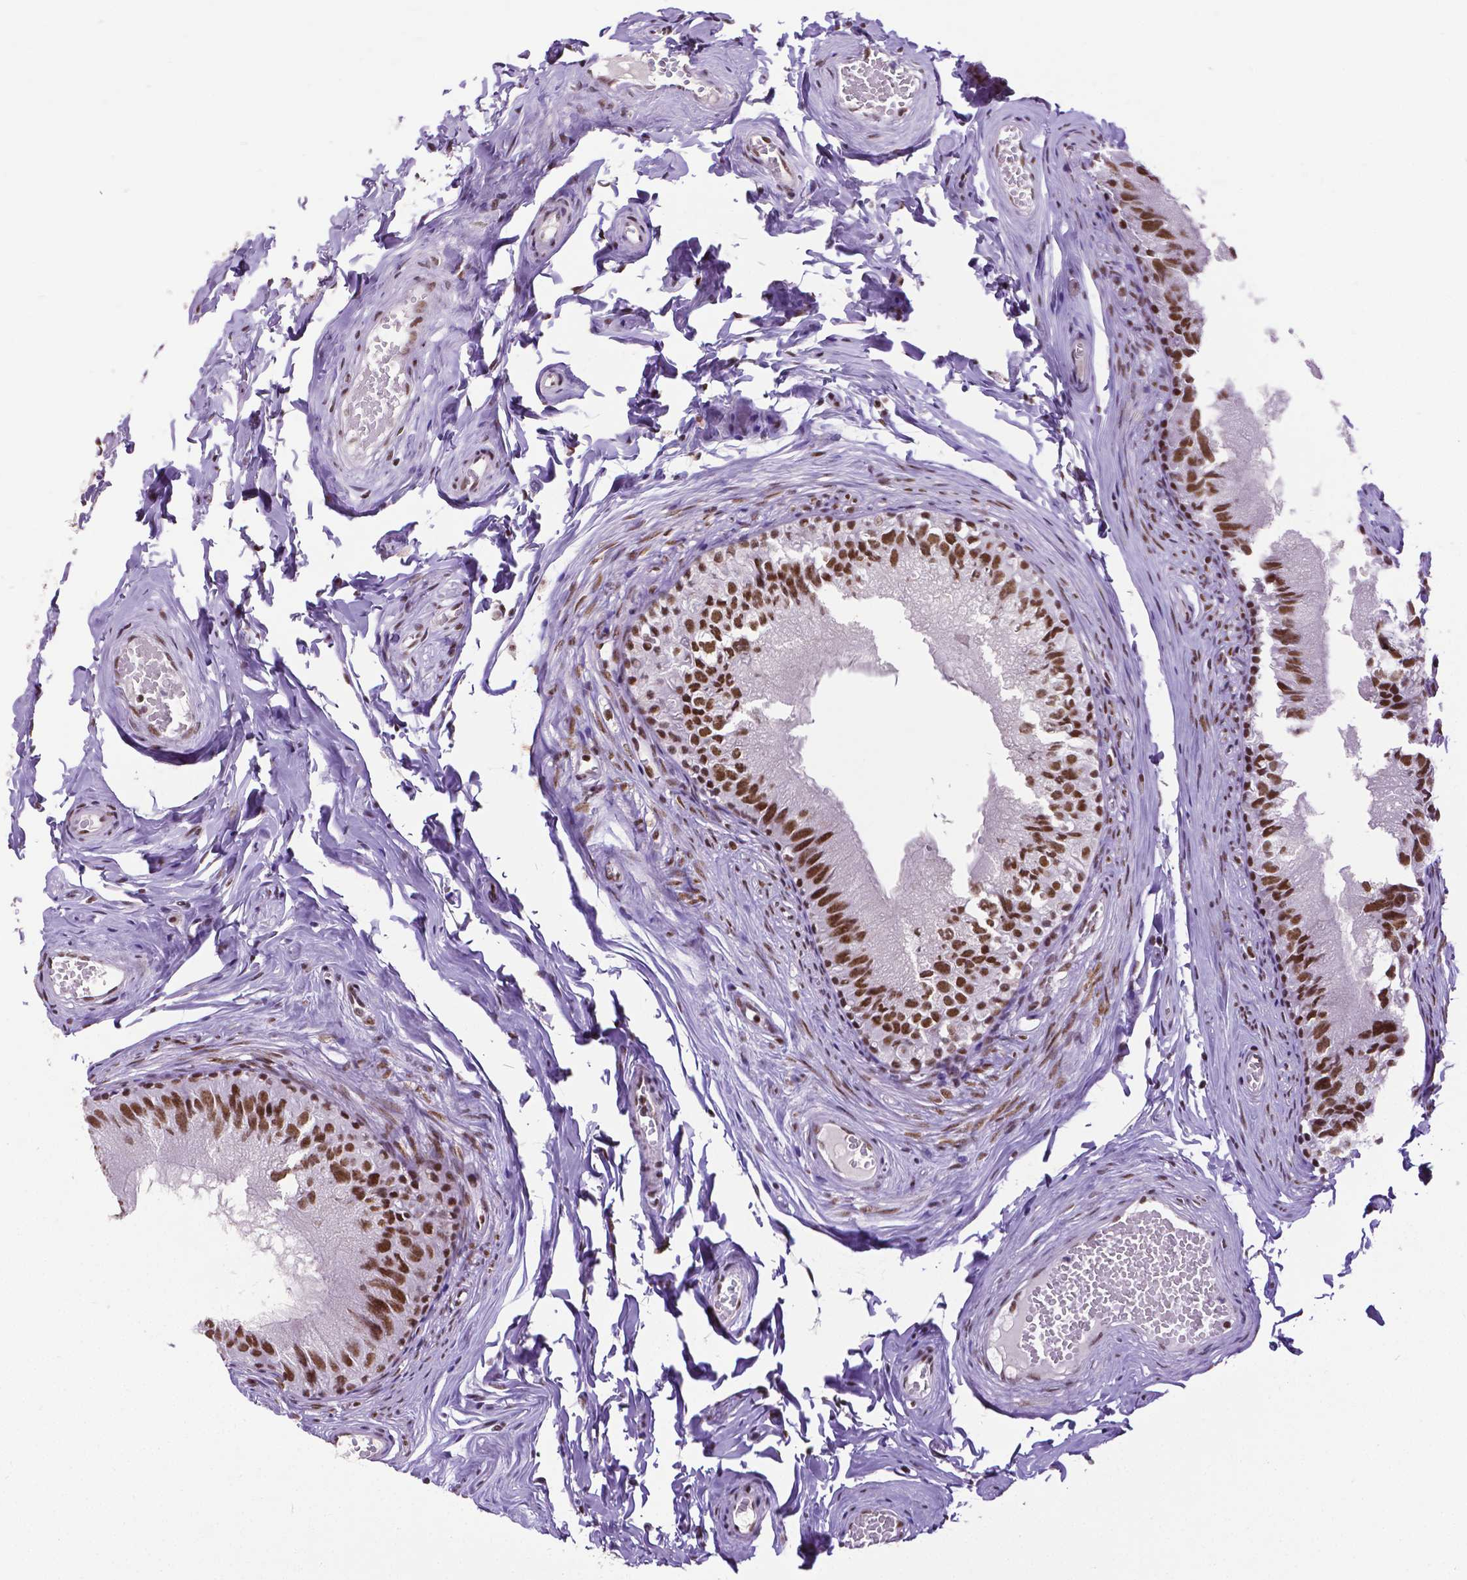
{"staining": {"intensity": "strong", "quantity": ">75%", "location": "nuclear"}, "tissue": "epididymis", "cell_type": "Glandular cells", "image_type": "normal", "snomed": [{"axis": "morphology", "description": "Normal tissue, NOS"}, {"axis": "topography", "description": "Epididymis"}], "caption": "Immunohistochemical staining of benign epididymis demonstrates high levels of strong nuclear expression in about >75% of glandular cells.", "gene": "REST", "patient": {"sex": "male", "age": 45}}